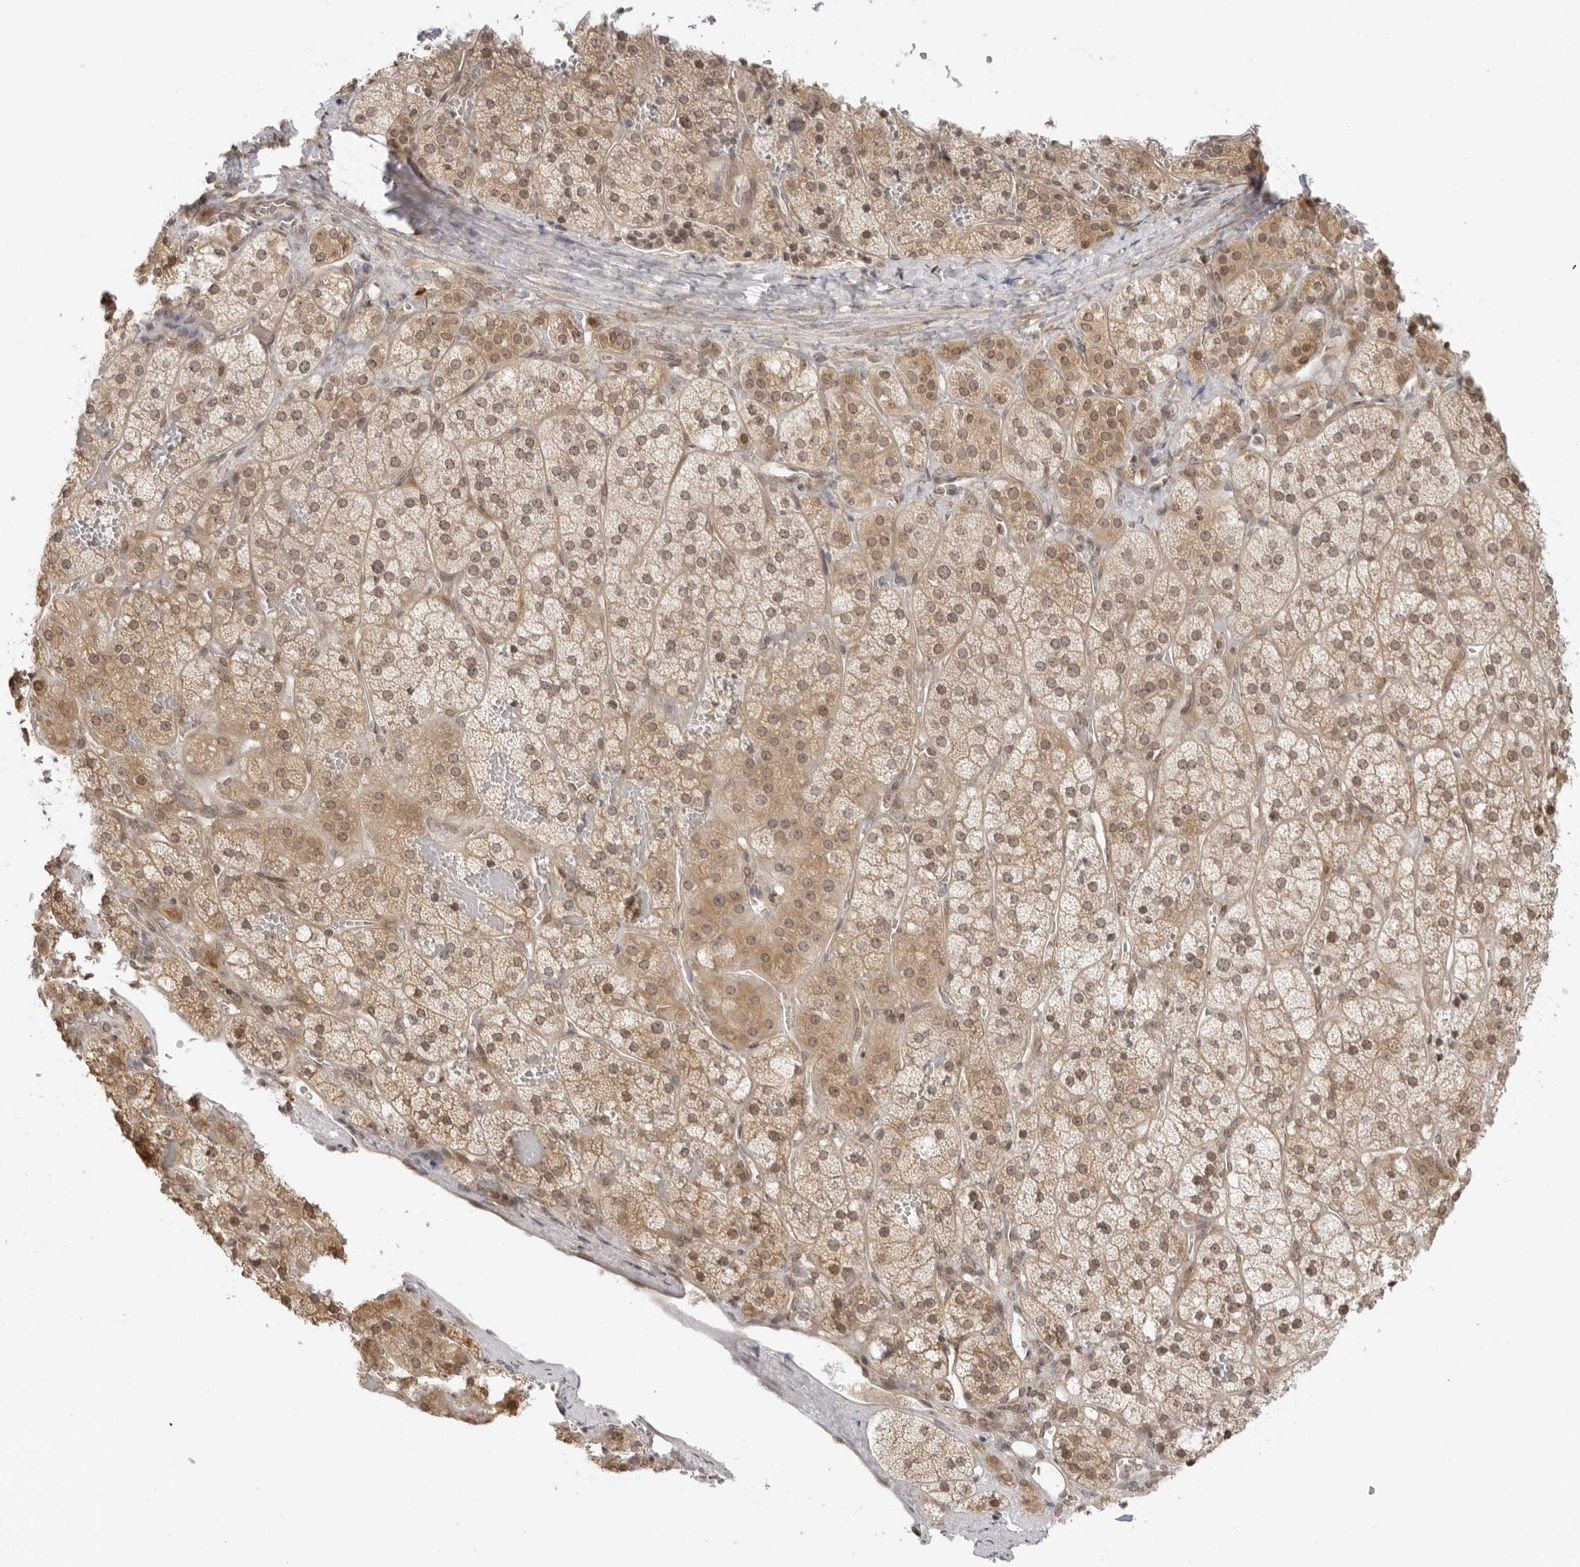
{"staining": {"intensity": "moderate", "quantity": ">75%", "location": "cytoplasmic/membranous,nuclear"}, "tissue": "adrenal gland", "cell_type": "Glandular cells", "image_type": "normal", "snomed": [{"axis": "morphology", "description": "Normal tissue, NOS"}, {"axis": "topography", "description": "Adrenal gland"}], "caption": "Brown immunohistochemical staining in normal human adrenal gland exhibits moderate cytoplasmic/membranous,nuclear positivity in approximately >75% of glandular cells. (Brightfield microscopy of DAB IHC at high magnification).", "gene": "PRRC2C", "patient": {"sex": "female", "age": 44}}